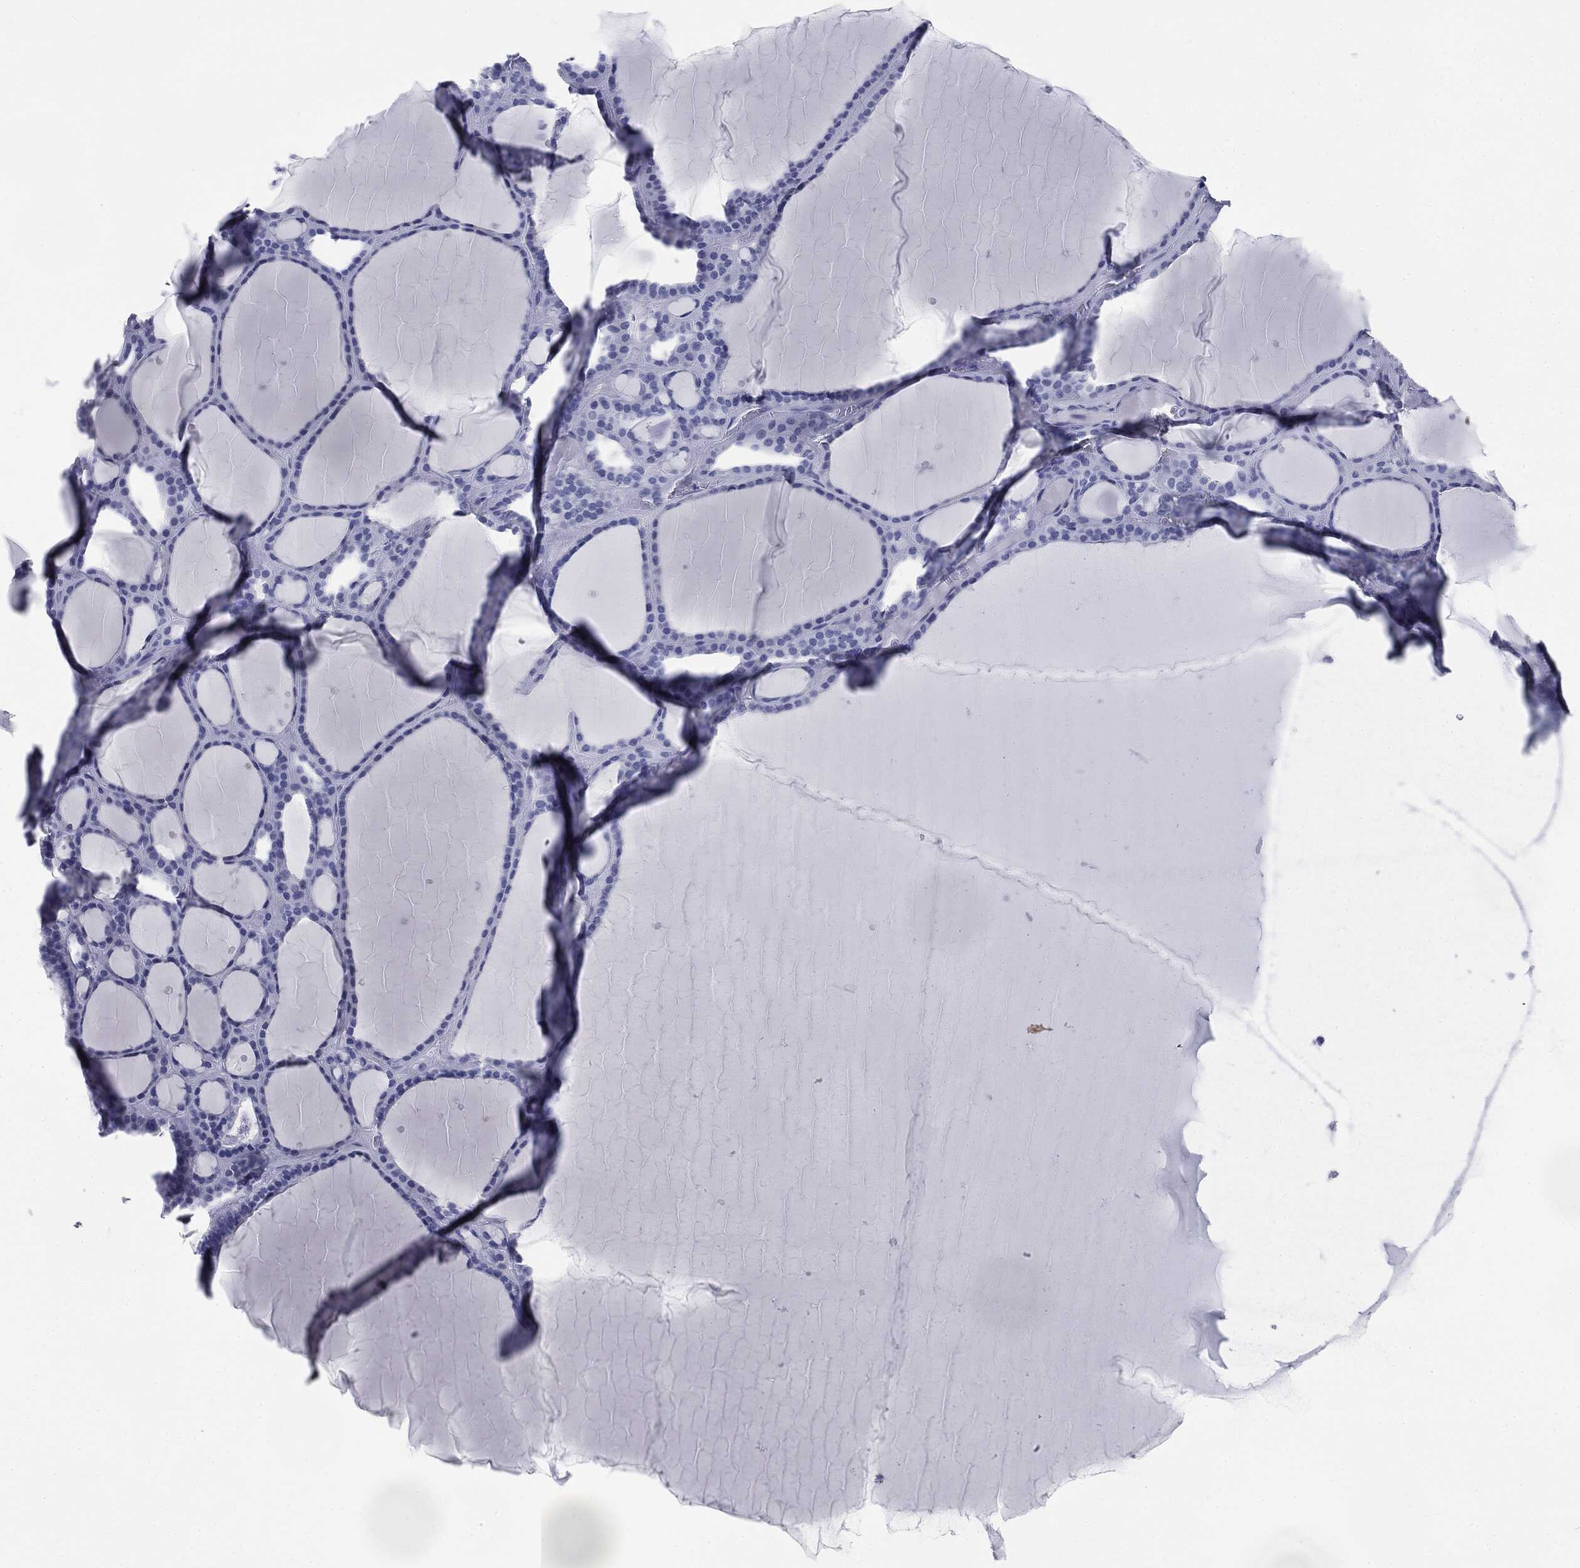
{"staining": {"intensity": "negative", "quantity": "none", "location": "none"}, "tissue": "thyroid gland", "cell_type": "Glandular cells", "image_type": "normal", "snomed": [{"axis": "morphology", "description": "Normal tissue, NOS"}, {"axis": "topography", "description": "Thyroid gland"}], "caption": "High power microscopy image of an immunohistochemistry histopathology image of benign thyroid gland, revealing no significant expression in glandular cells. (Brightfield microscopy of DAB IHC at high magnification).", "gene": "ATP2A1", "patient": {"sex": "male", "age": 63}}